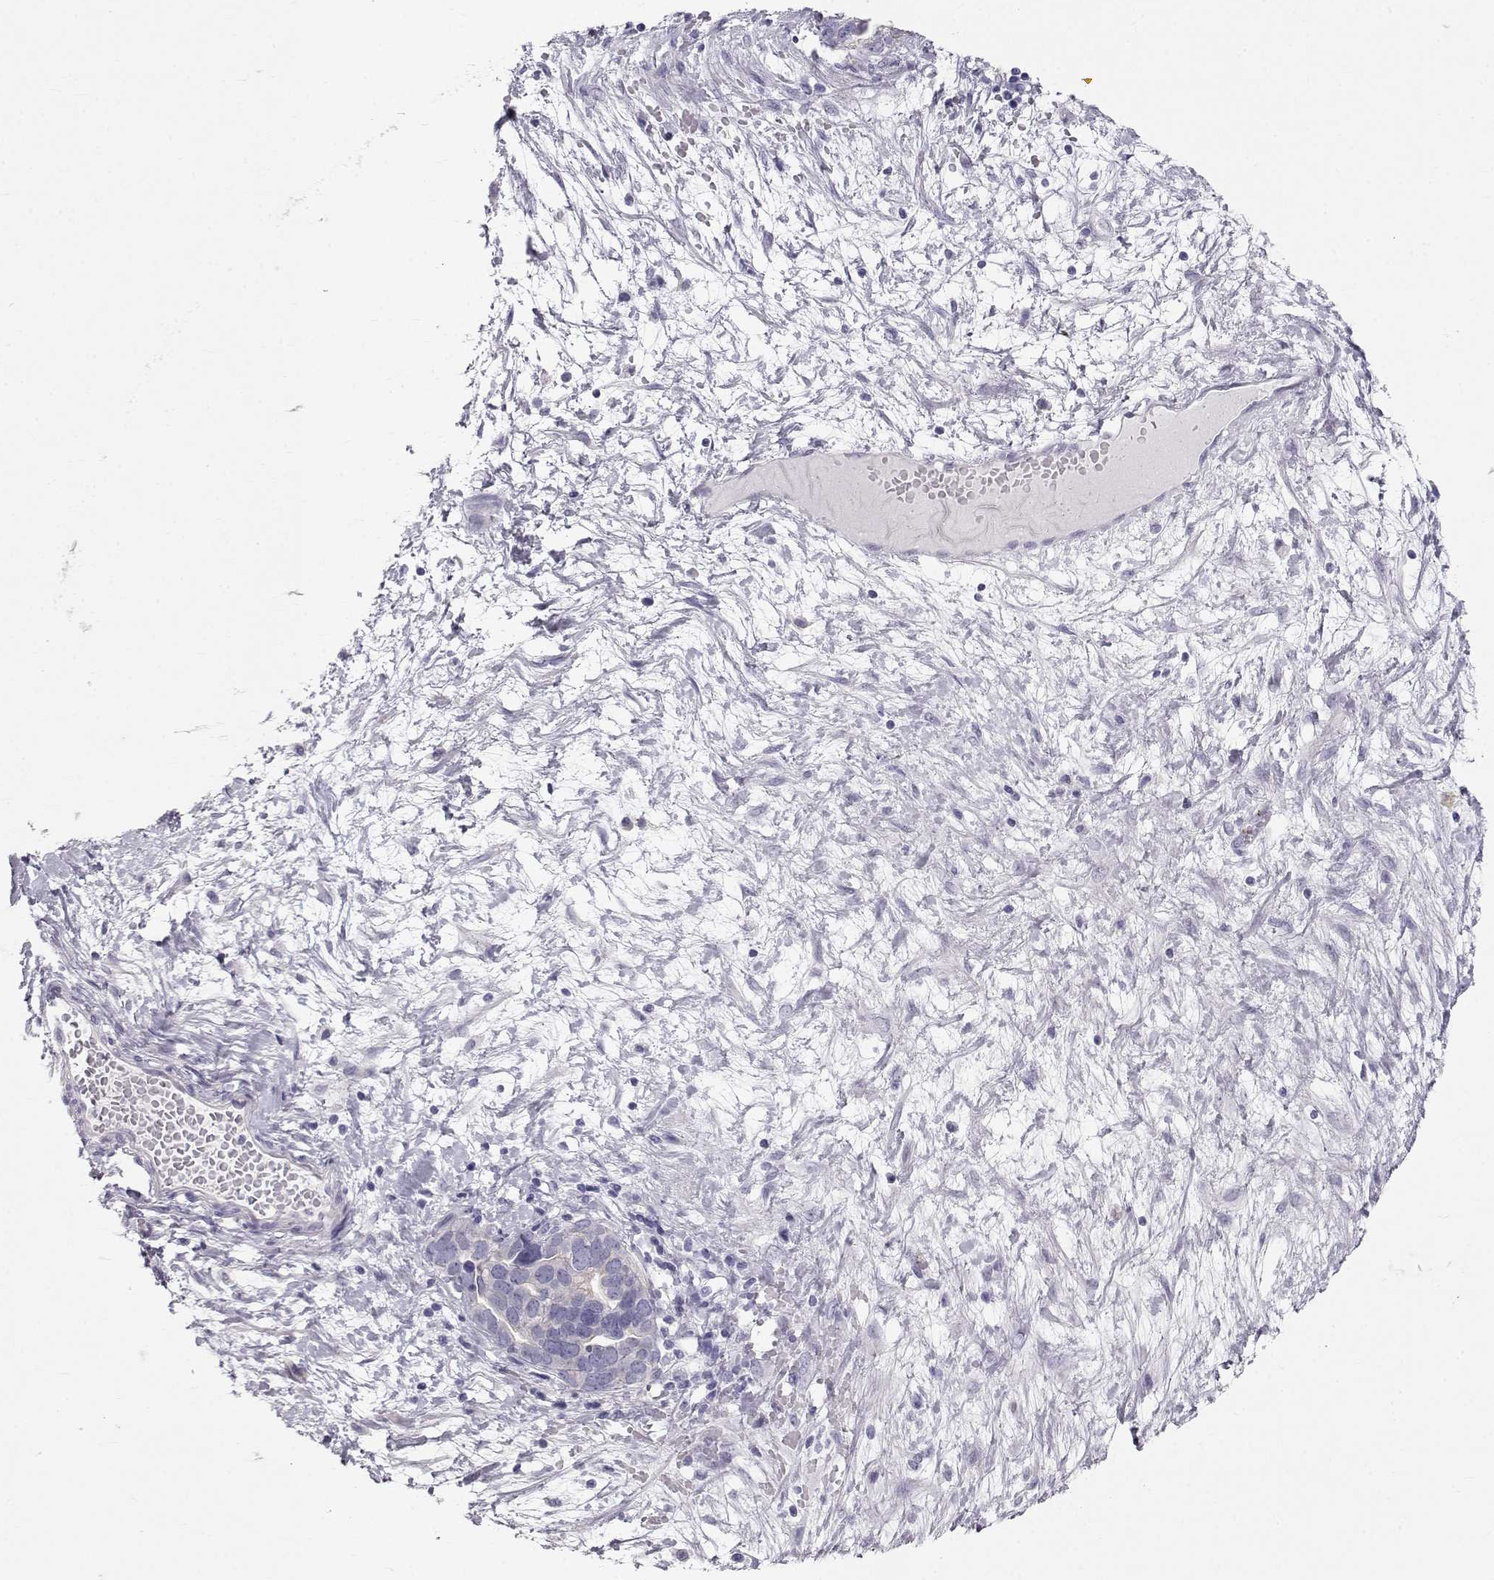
{"staining": {"intensity": "negative", "quantity": "none", "location": "none"}, "tissue": "ovarian cancer", "cell_type": "Tumor cells", "image_type": "cancer", "snomed": [{"axis": "morphology", "description": "Cystadenocarcinoma, serous, NOS"}, {"axis": "topography", "description": "Ovary"}], "caption": "Tumor cells show no significant protein staining in serous cystadenocarcinoma (ovarian).", "gene": "RD3", "patient": {"sex": "female", "age": 54}}